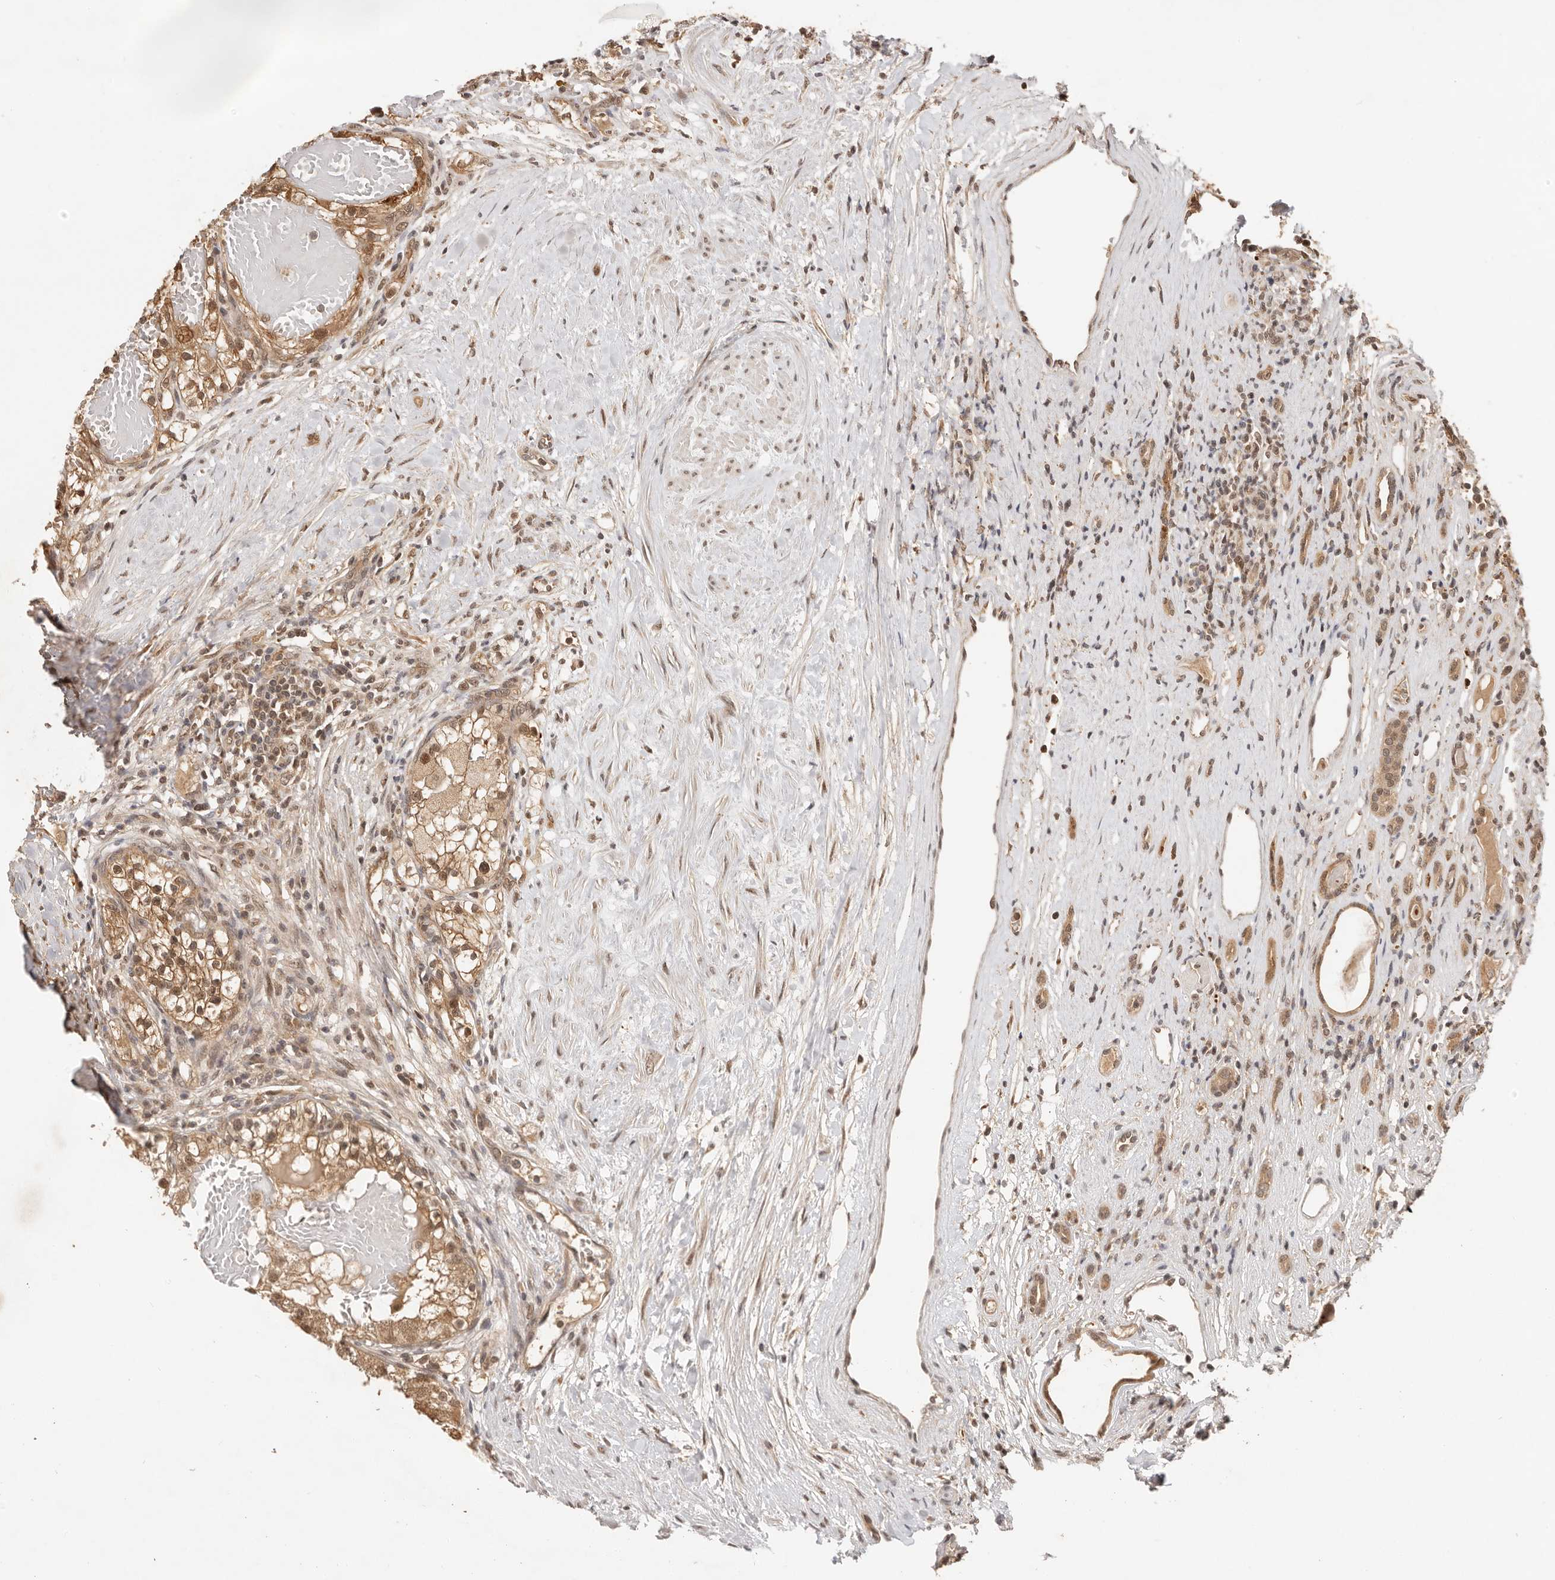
{"staining": {"intensity": "moderate", "quantity": ">75%", "location": "cytoplasmic/membranous,nuclear"}, "tissue": "renal cancer", "cell_type": "Tumor cells", "image_type": "cancer", "snomed": [{"axis": "morphology", "description": "Normal tissue, NOS"}, {"axis": "morphology", "description": "Adenocarcinoma, NOS"}, {"axis": "topography", "description": "Kidney"}], "caption": "High-power microscopy captured an immunohistochemistry (IHC) photomicrograph of adenocarcinoma (renal), revealing moderate cytoplasmic/membranous and nuclear expression in about >75% of tumor cells.", "gene": "PSMA5", "patient": {"sex": "male", "age": 68}}